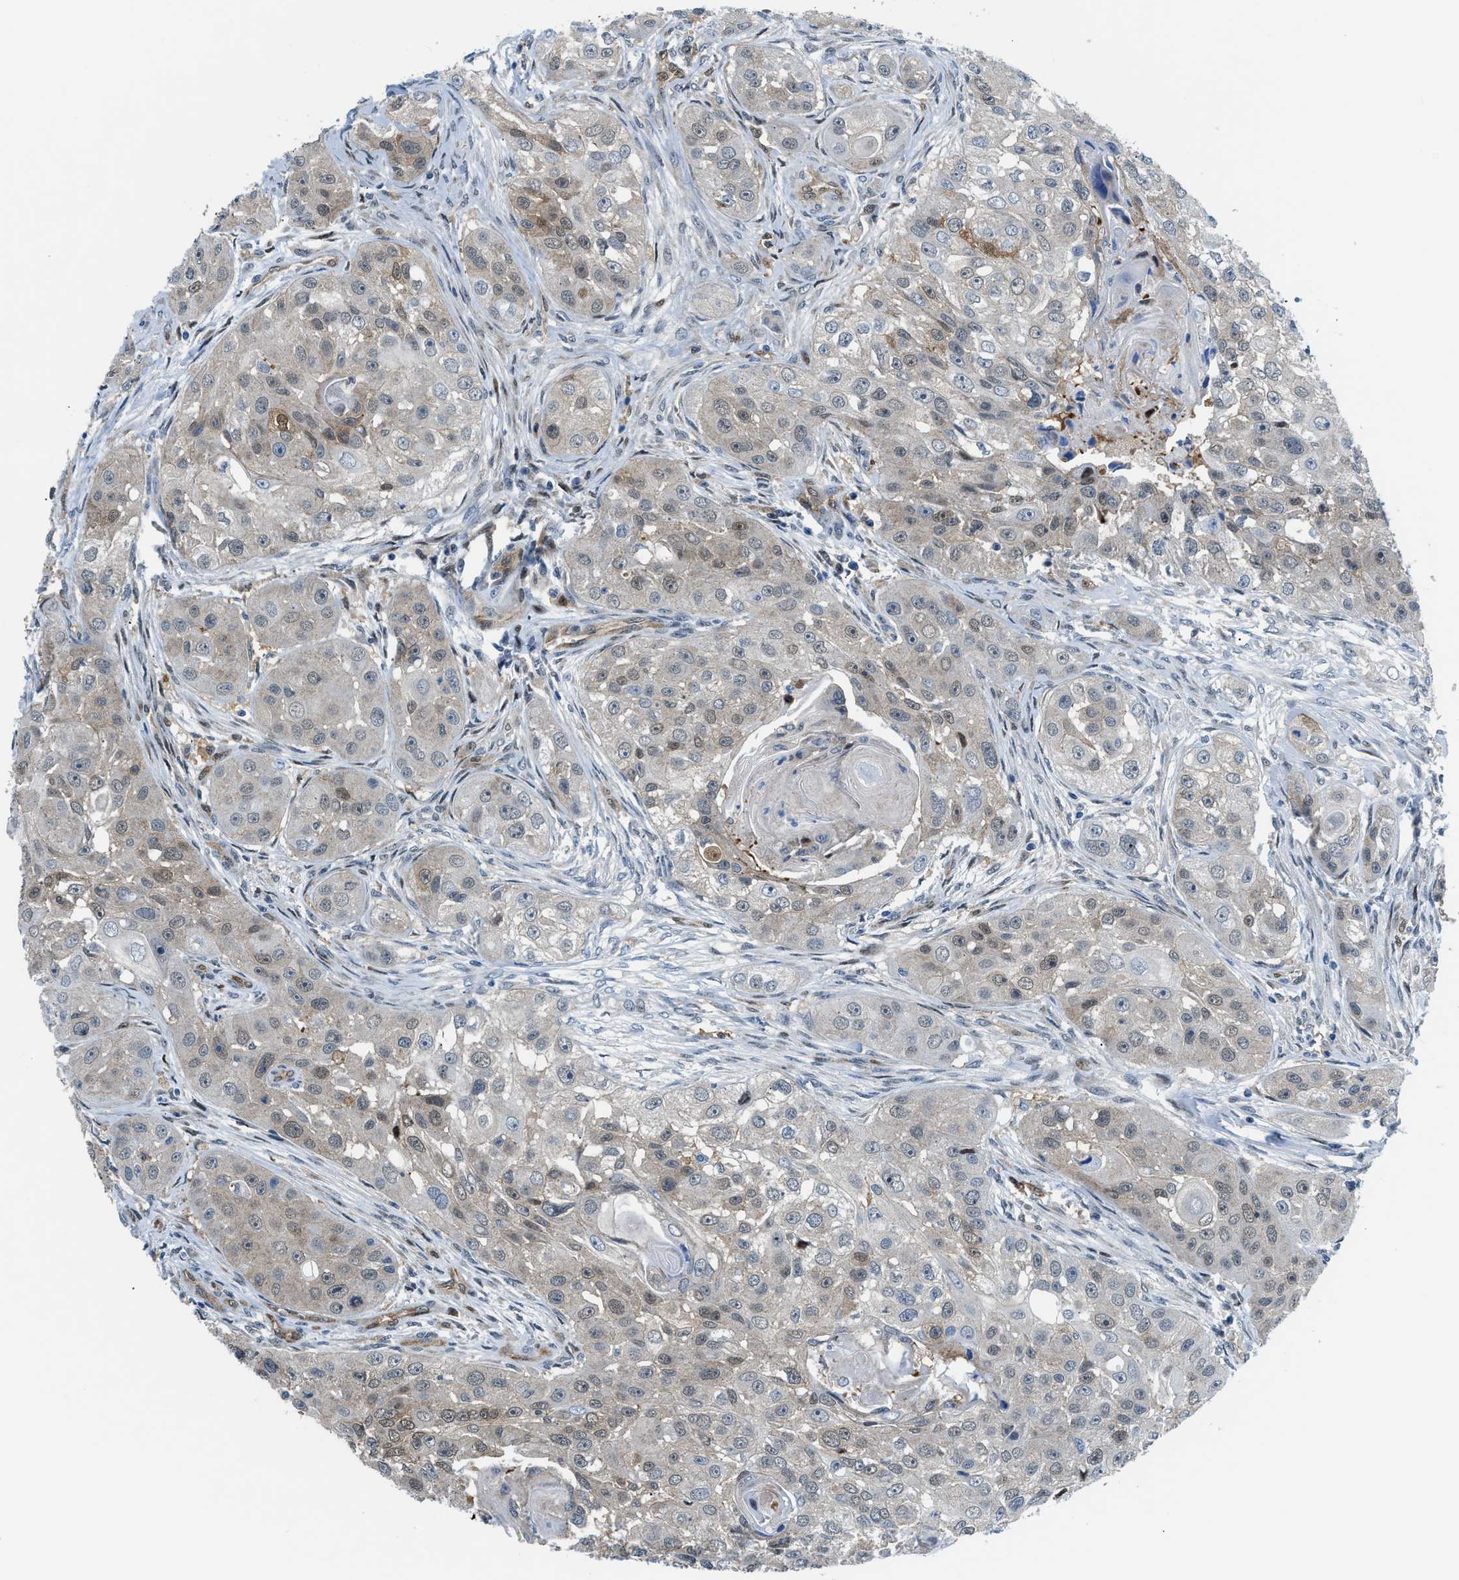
{"staining": {"intensity": "weak", "quantity": ">75%", "location": "cytoplasmic/membranous,nuclear"}, "tissue": "head and neck cancer", "cell_type": "Tumor cells", "image_type": "cancer", "snomed": [{"axis": "morphology", "description": "Normal tissue, NOS"}, {"axis": "morphology", "description": "Squamous cell carcinoma, NOS"}, {"axis": "topography", "description": "Skeletal muscle"}, {"axis": "topography", "description": "Head-Neck"}], "caption": "Human squamous cell carcinoma (head and neck) stained with a protein marker displays weak staining in tumor cells.", "gene": "YWHAE", "patient": {"sex": "male", "age": 51}}